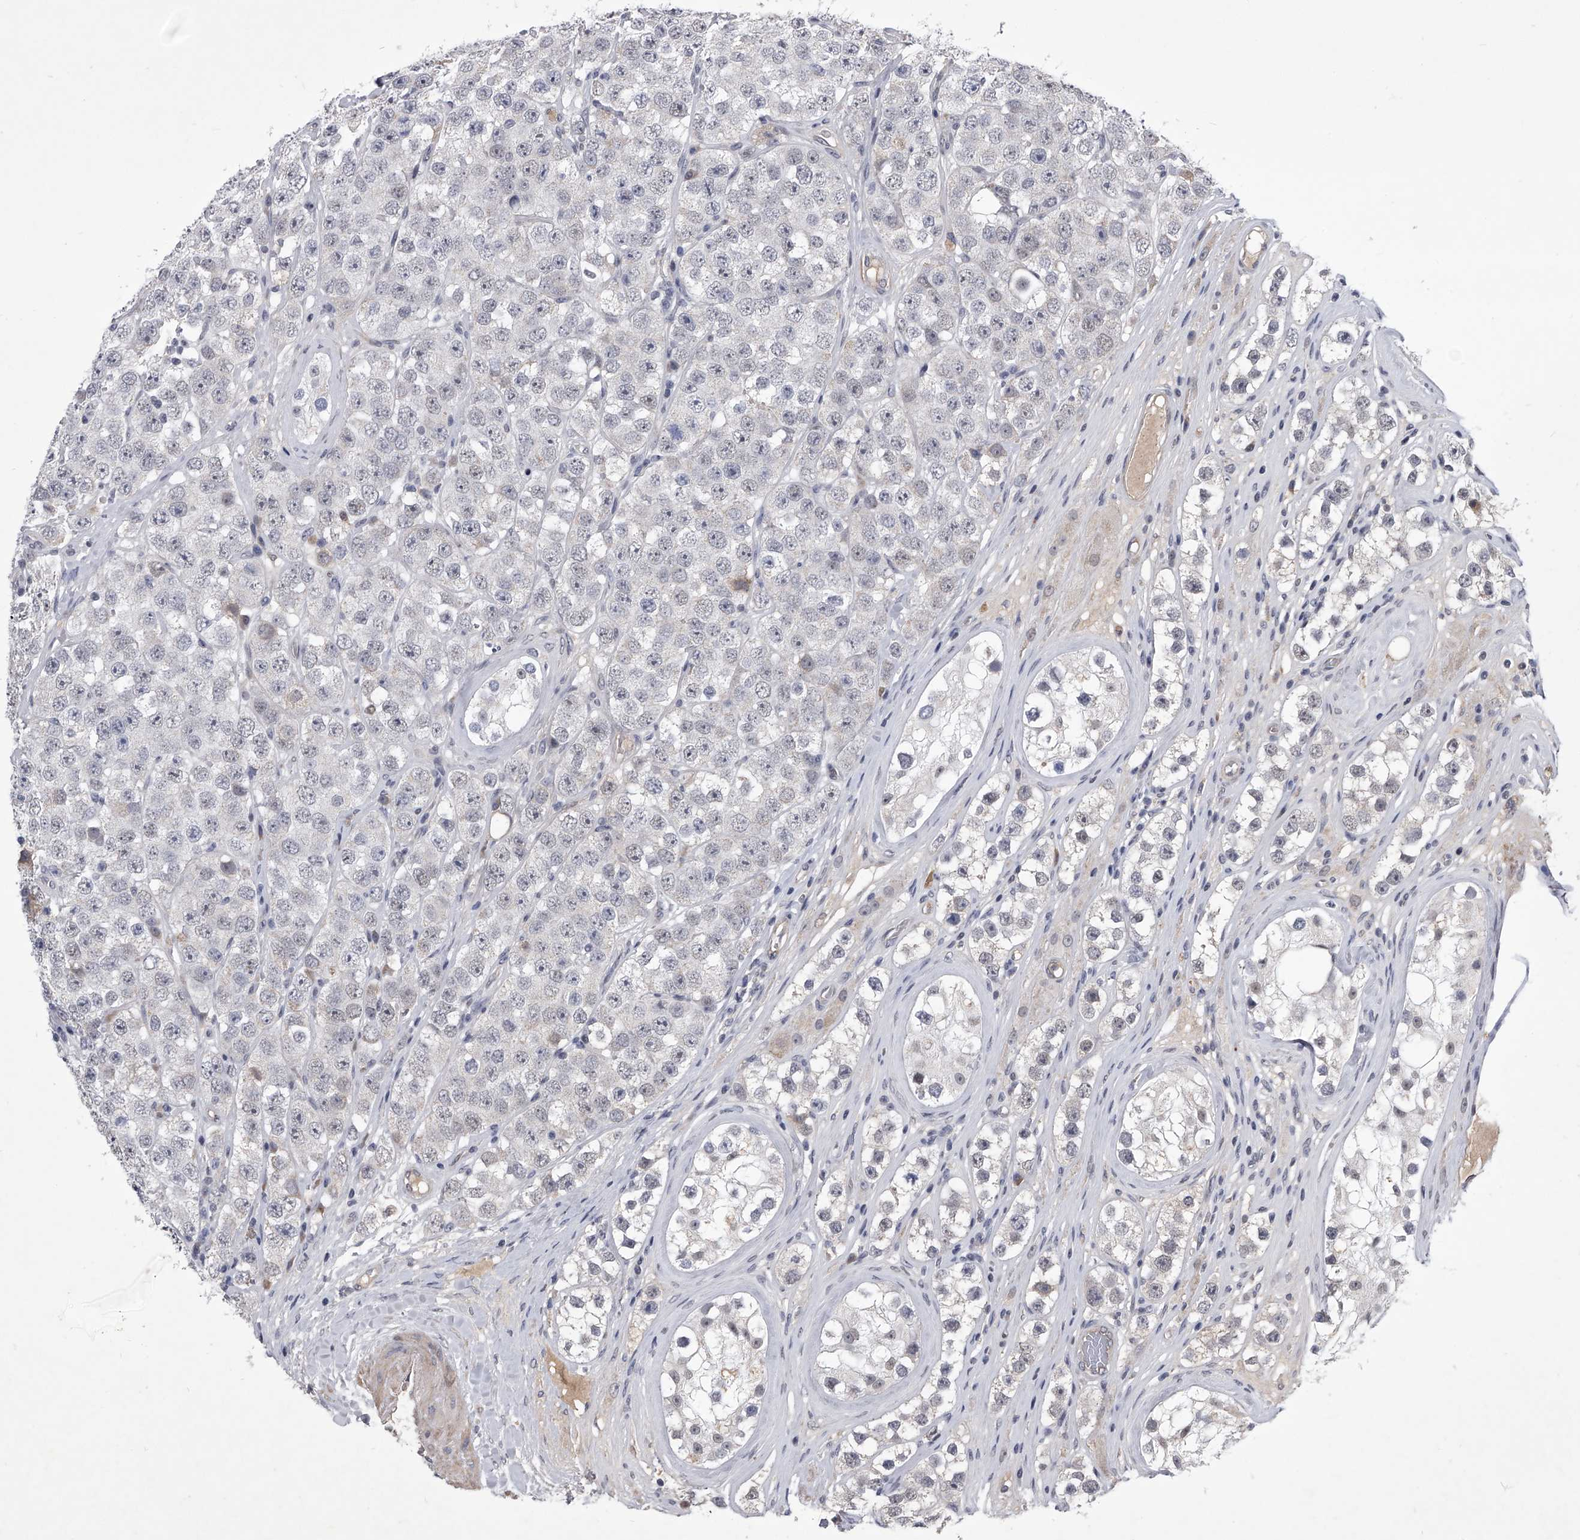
{"staining": {"intensity": "negative", "quantity": "none", "location": "none"}, "tissue": "testis cancer", "cell_type": "Tumor cells", "image_type": "cancer", "snomed": [{"axis": "morphology", "description": "Seminoma, NOS"}, {"axis": "topography", "description": "Testis"}], "caption": "Immunohistochemistry (IHC) of testis cancer exhibits no expression in tumor cells.", "gene": "ZNF76", "patient": {"sex": "male", "age": 28}}